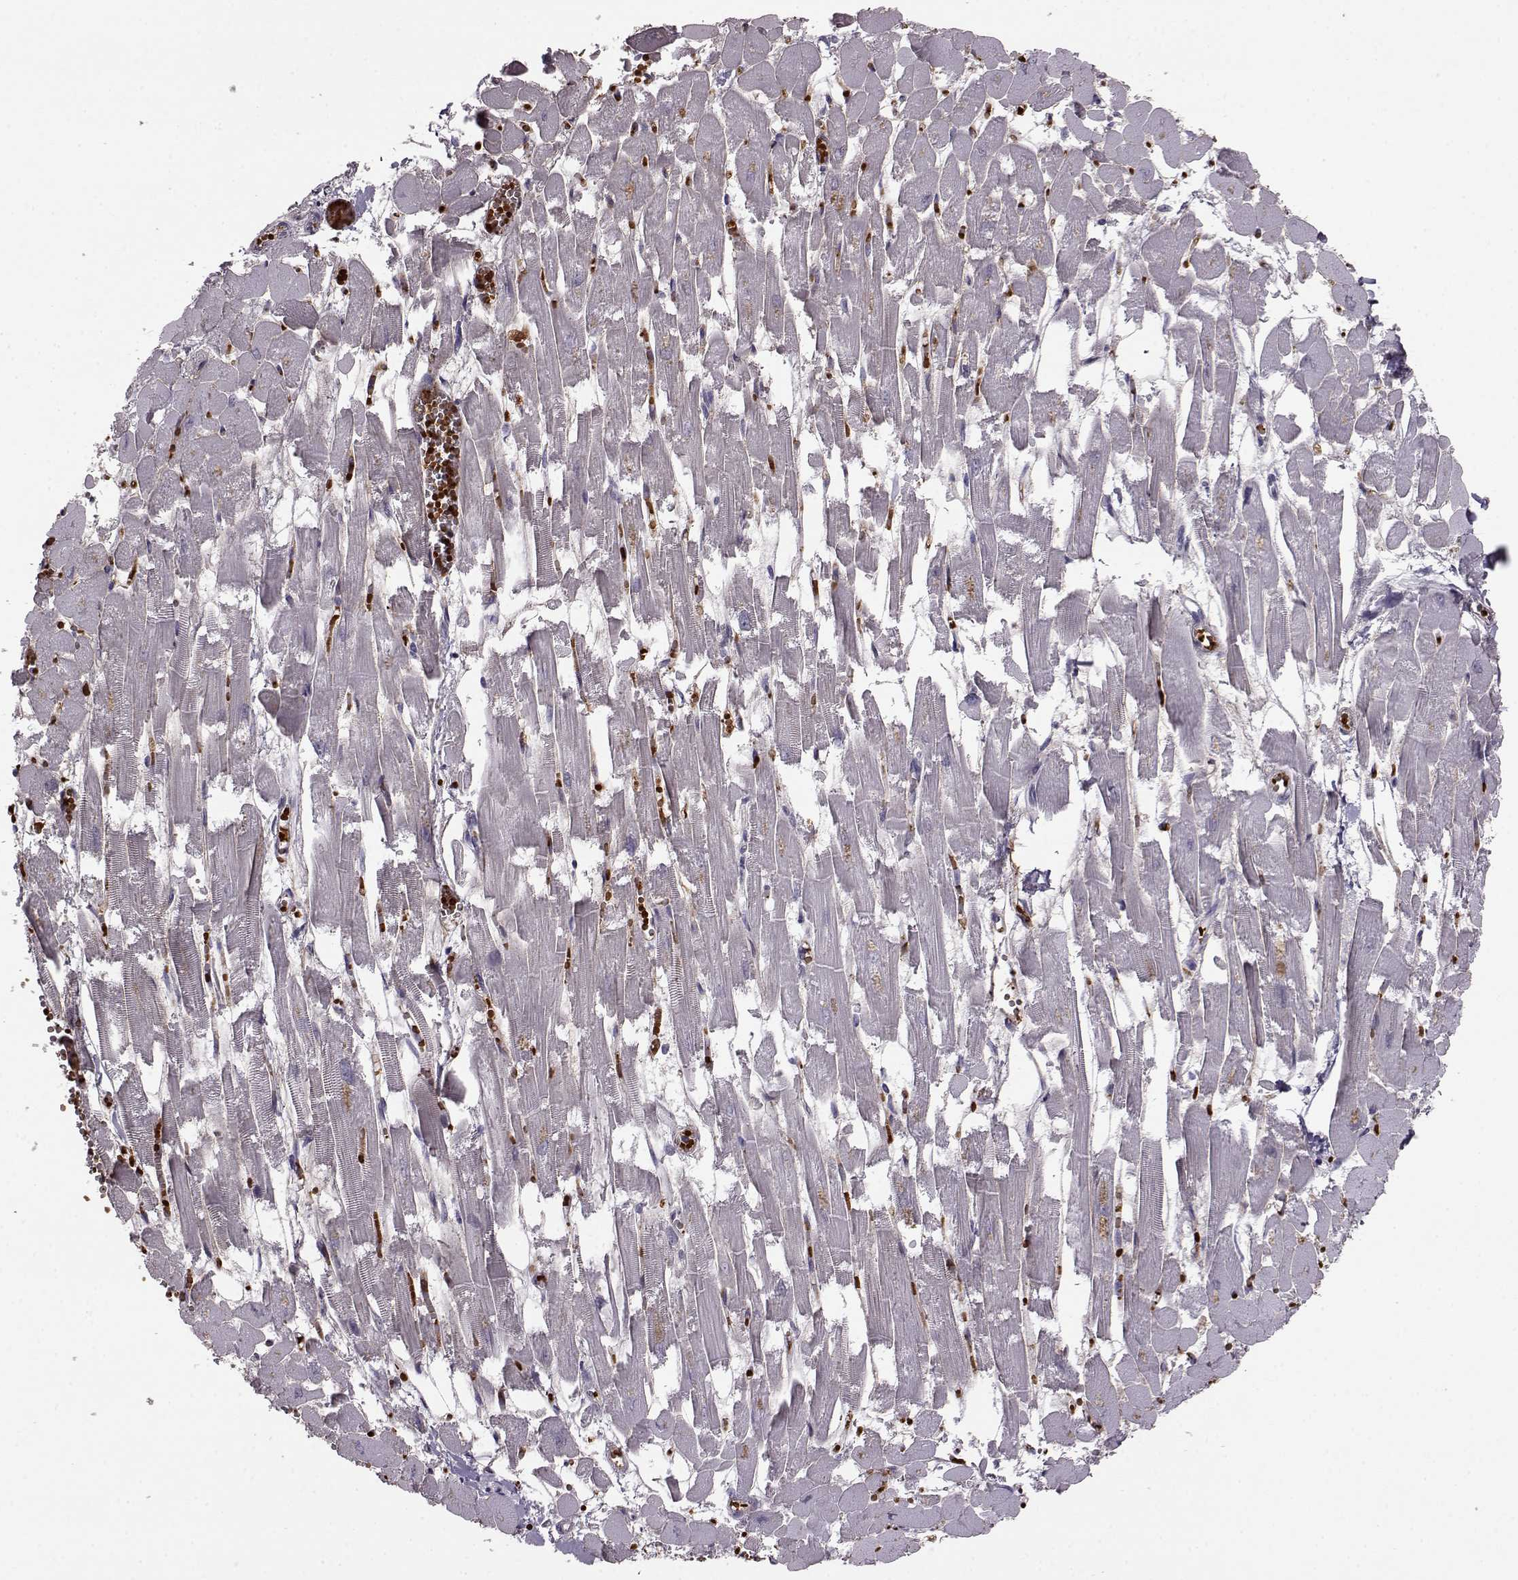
{"staining": {"intensity": "negative", "quantity": "none", "location": "none"}, "tissue": "heart muscle", "cell_type": "Cardiomyocytes", "image_type": "normal", "snomed": [{"axis": "morphology", "description": "Normal tissue, NOS"}, {"axis": "topography", "description": "Heart"}], "caption": "There is no significant staining in cardiomyocytes of heart muscle. (Stains: DAB immunohistochemistry (IHC) with hematoxylin counter stain, Microscopy: brightfield microscopy at high magnification).", "gene": "PROP1", "patient": {"sex": "female", "age": 52}}